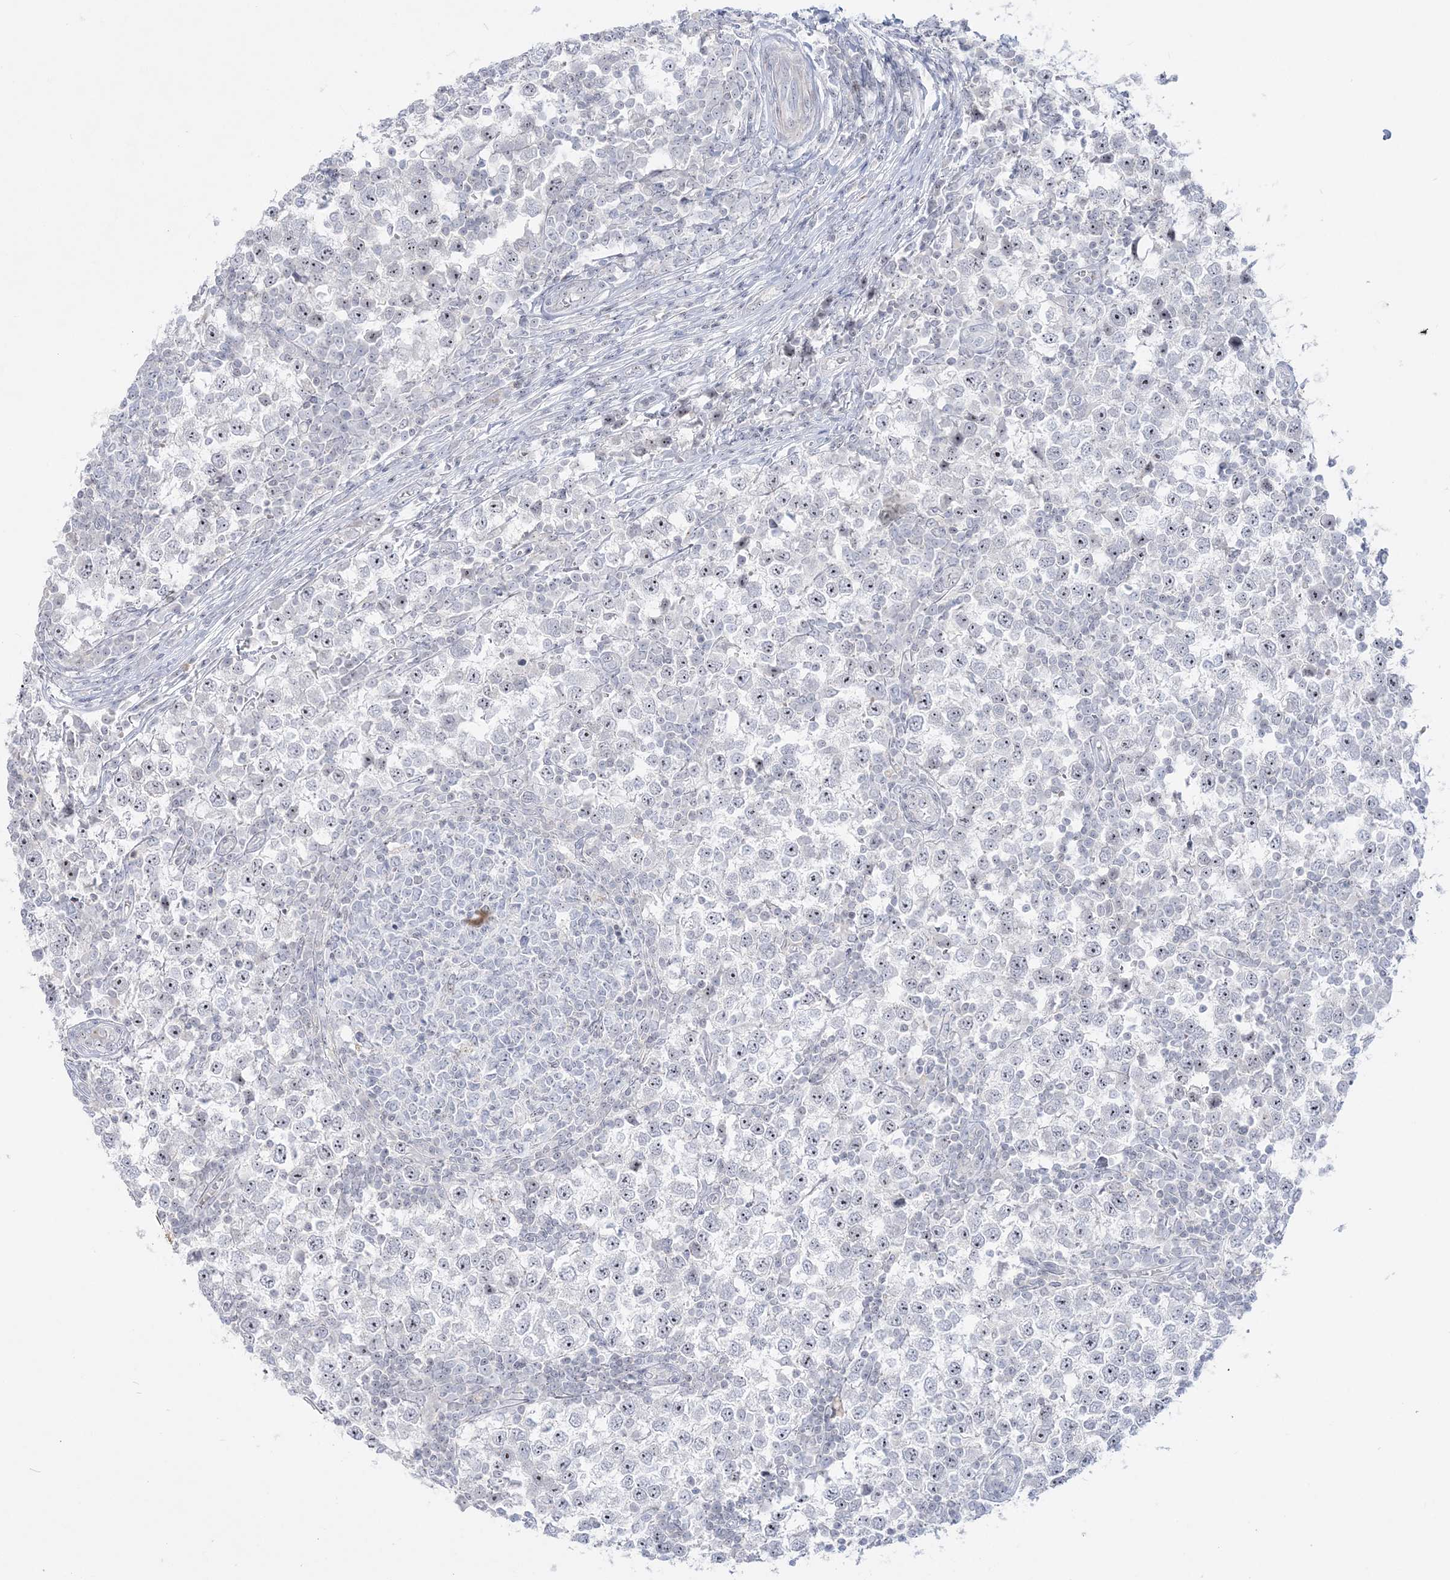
{"staining": {"intensity": "negative", "quantity": "none", "location": "none"}, "tissue": "testis cancer", "cell_type": "Tumor cells", "image_type": "cancer", "snomed": [{"axis": "morphology", "description": "Seminoma, NOS"}, {"axis": "topography", "description": "Testis"}], "caption": "This is a photomicrograph of IHC staining of testis seminoma, which shows no staining in tumor cells.", "gene": "SH3BP4", "patient": {"sex": "male", "age": 65}}